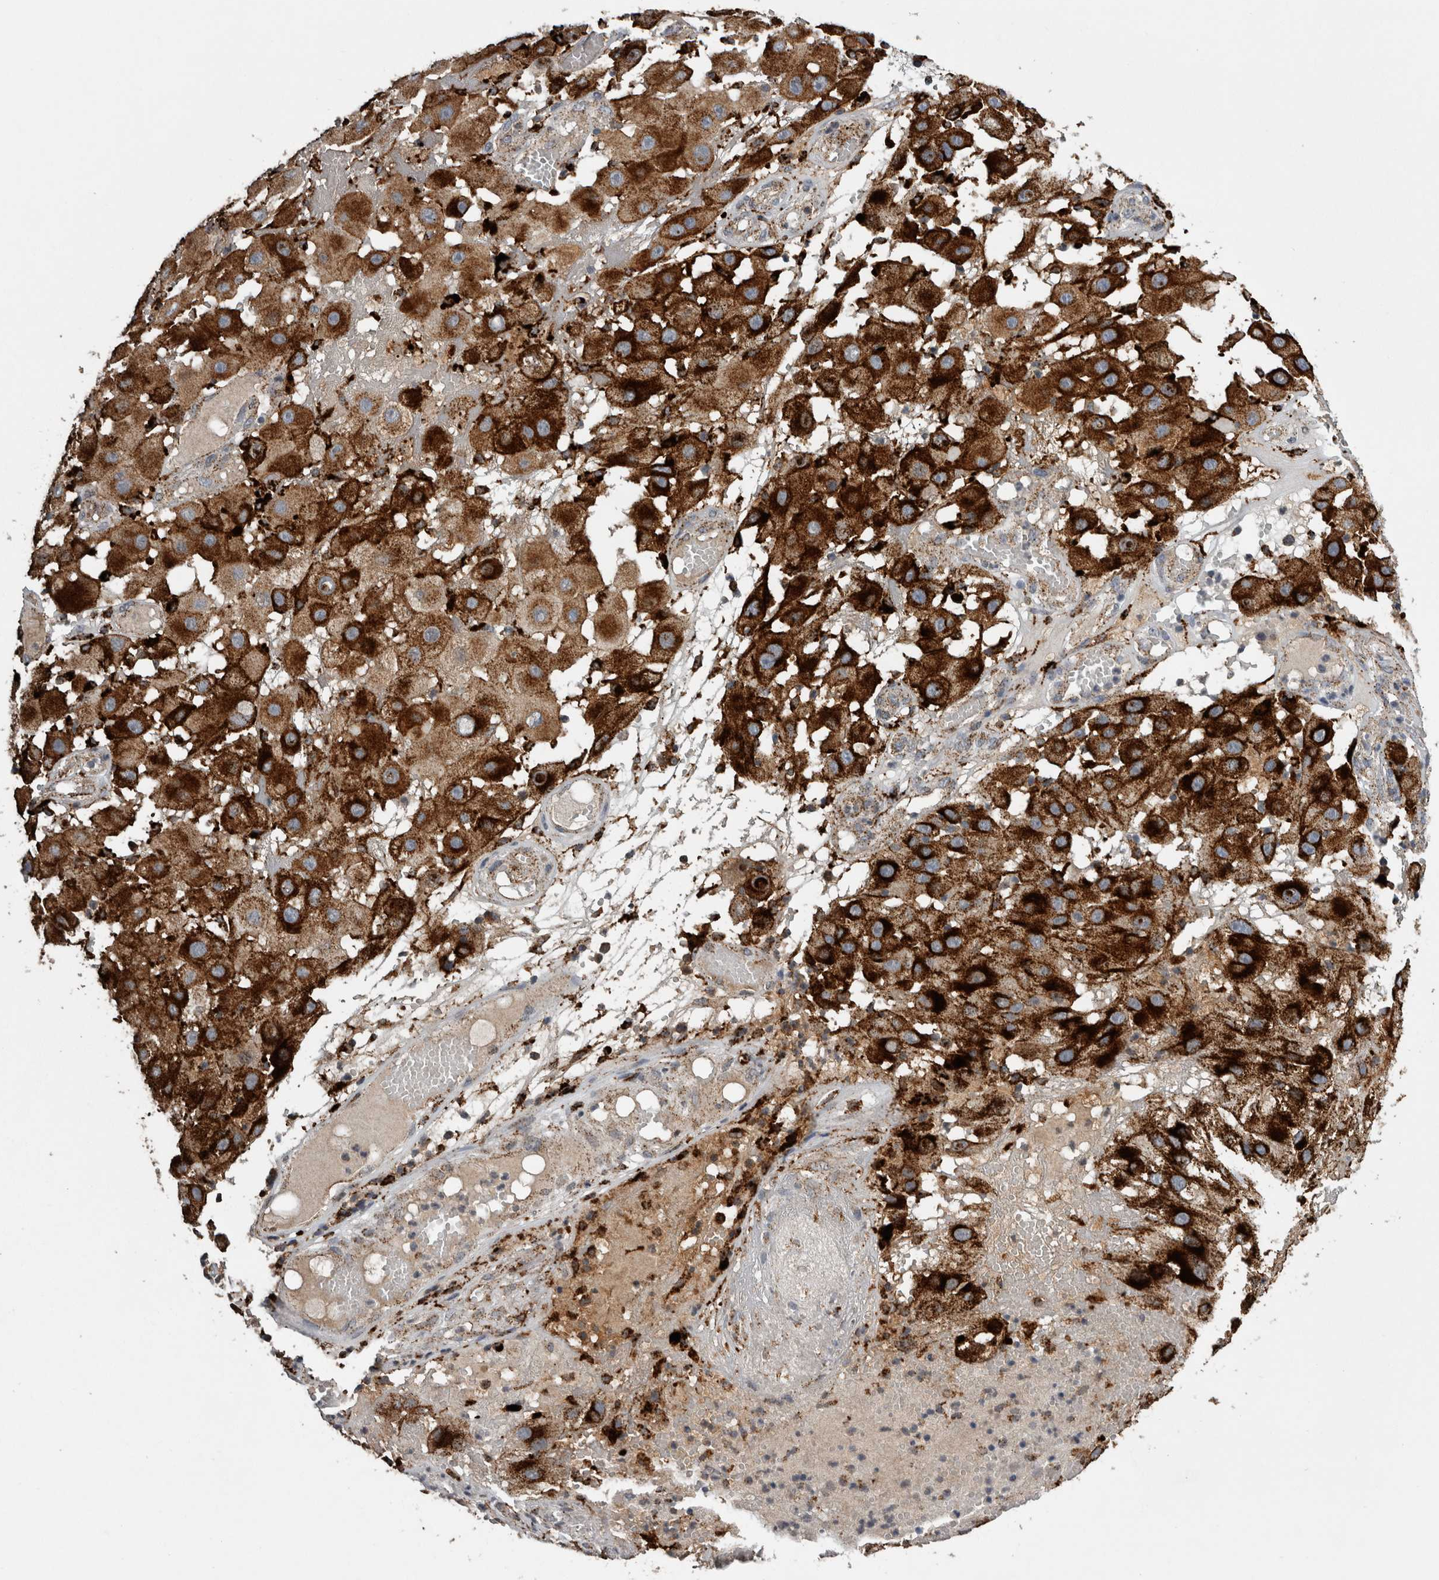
{"staining": {"intensity": "strong", "quantity": ">75%", "location": "cytoplasmic/membranous"}, "tissue": "melanoma", "cell_type": "Tumor cells", "image_type": "cancer", "snomed": [{"axis": "morphology", "description": "Malignant melanoma, NOS"}, {"axis": "topography", "description": "Skin"}], "caption": "A high amount of strong cytoplasmic/membranous staining is appreciated in about >75% of tumor cells in malignant melanoma tissue.", "gene": "CTSZ", "patient": {"sex": "female", "age": 81}}